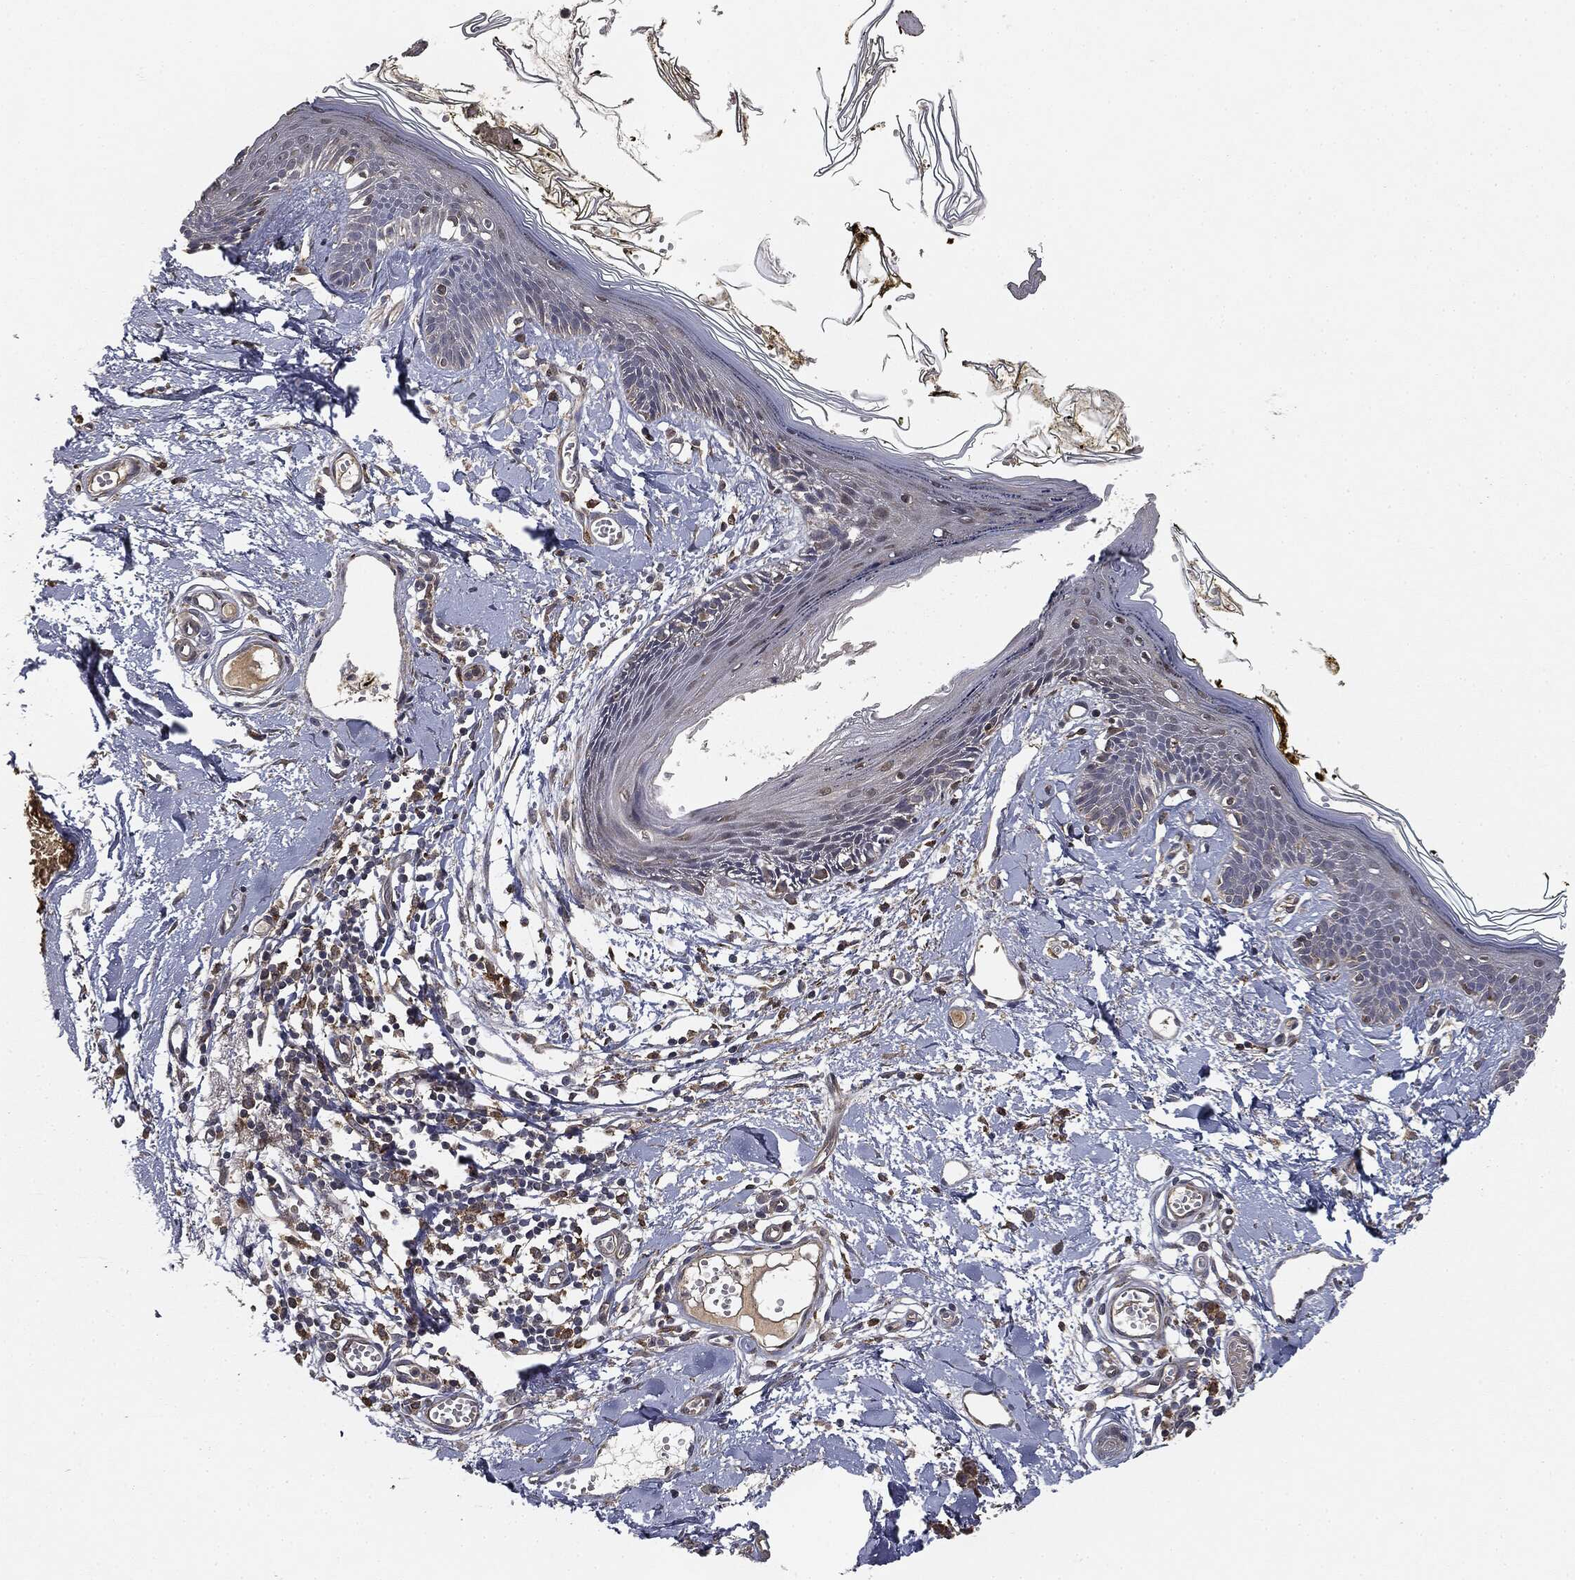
{"staining": {"intensity": "negative", "quantity": "none", "location": "none"}, "tissue": "skin", "cell_type": "Fibroblasts", "image_type": "normal", "snomed": [{"axis": "morphology", "description": "Normal tissue, NOS"}, {"axis": "topography", "description": "Skin"}], "caption": "The image displays no significant positivity in fibroblasts of skin.", "gene": "MIER2", "patient": {"sex": "male", "age": 76}}